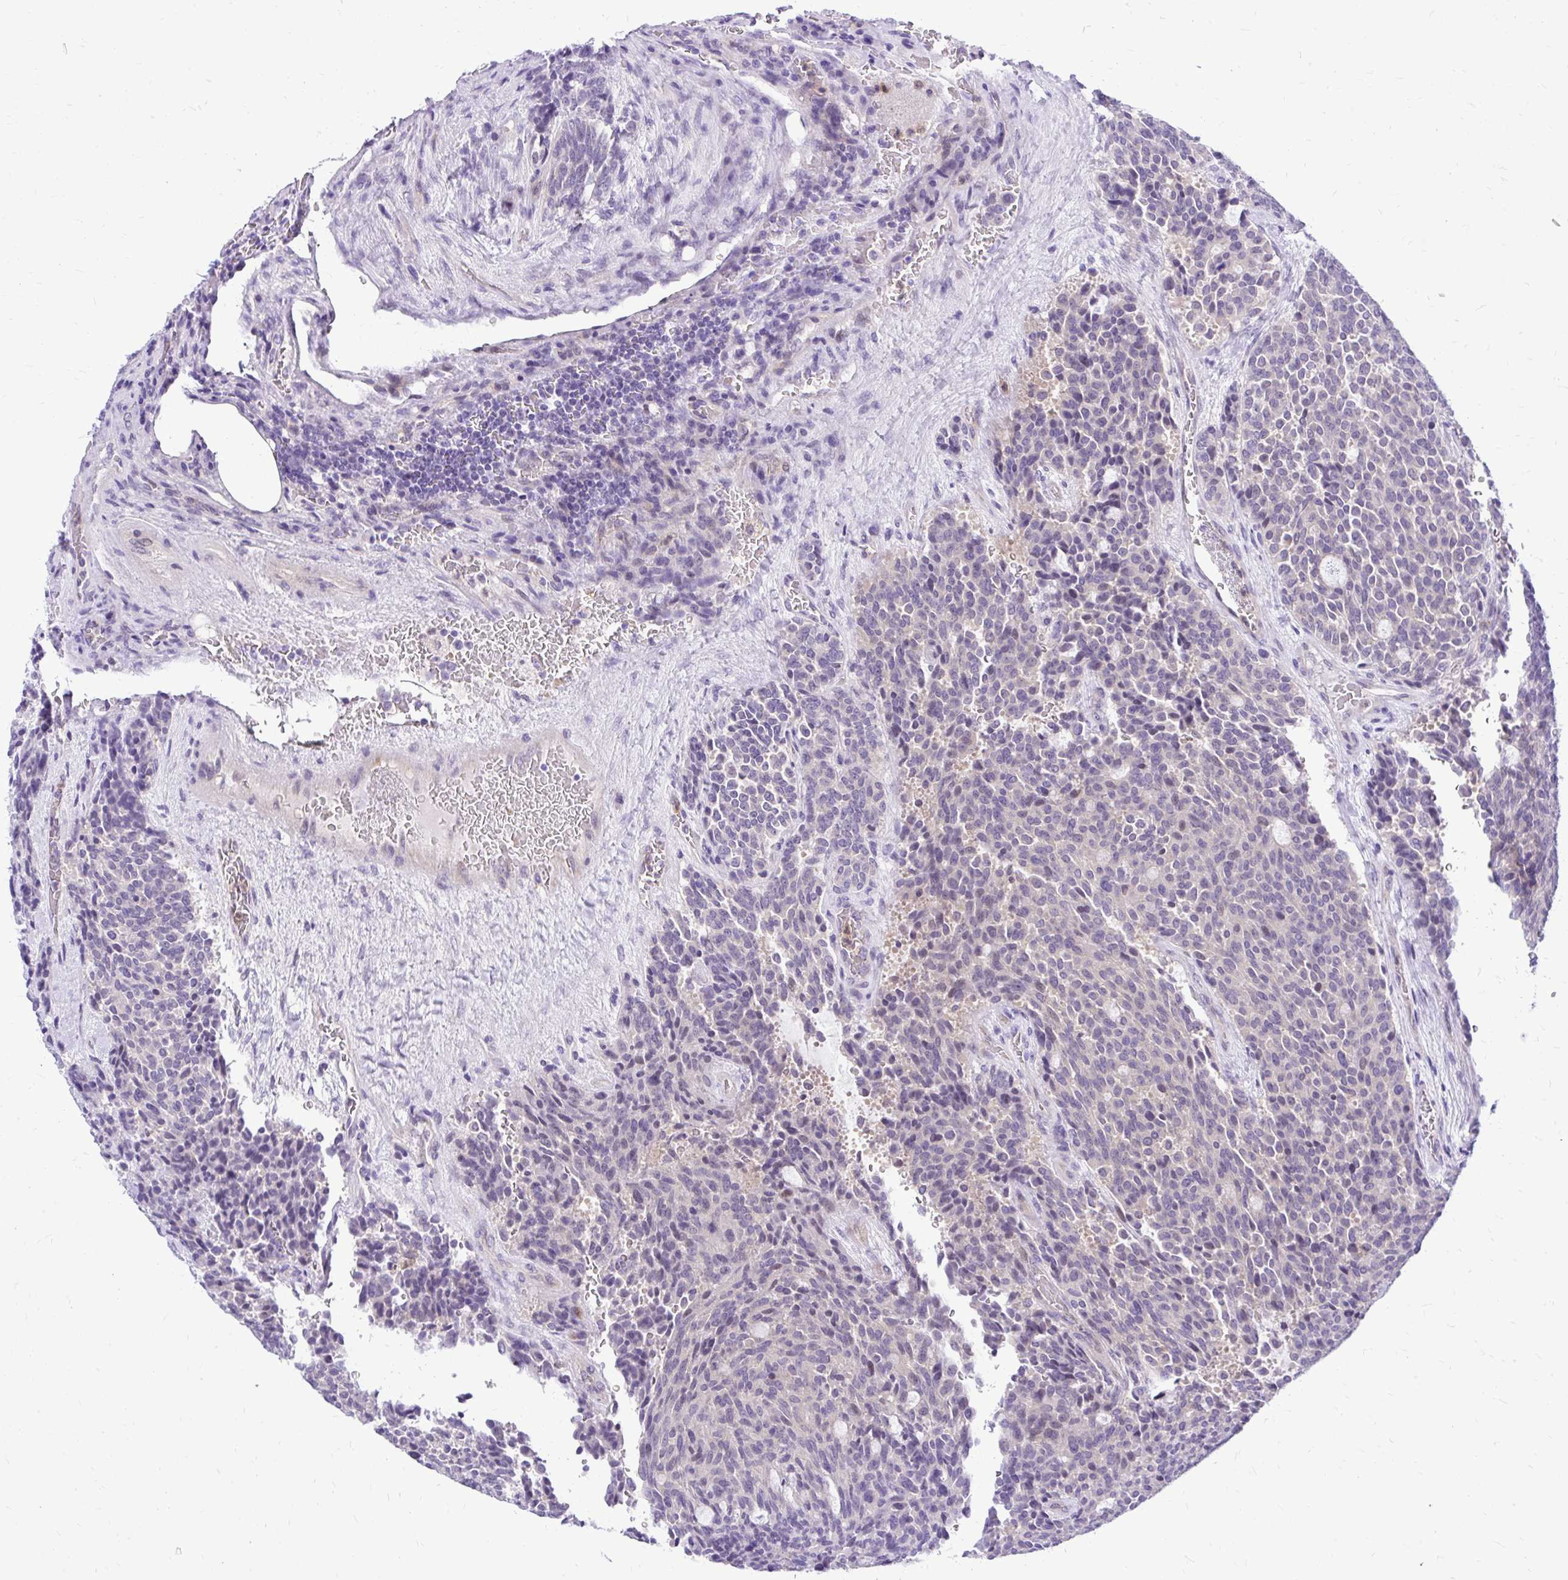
{"staining": {"intensity": "negative", "quantity": "none", "location": "none"}, "tissue": "carcinoid", "cell_type": "Tumor cells", "image_type": "cancer", "snomed": [{"axis": "morphology", "description": "Carcinoid, malignant, NOS"}, {"axis": "topography", "description": "Pancreas"}], "caption": "This micrograph is of malignant carcinoid stained with immunohistochemistry (IHC) to label a protein in brown with the nuclei are counter-stained blue. There is no staining in tumor cells.", "gene": "ZSWIM9", "patient": {"sex": "female", "age": 54}}